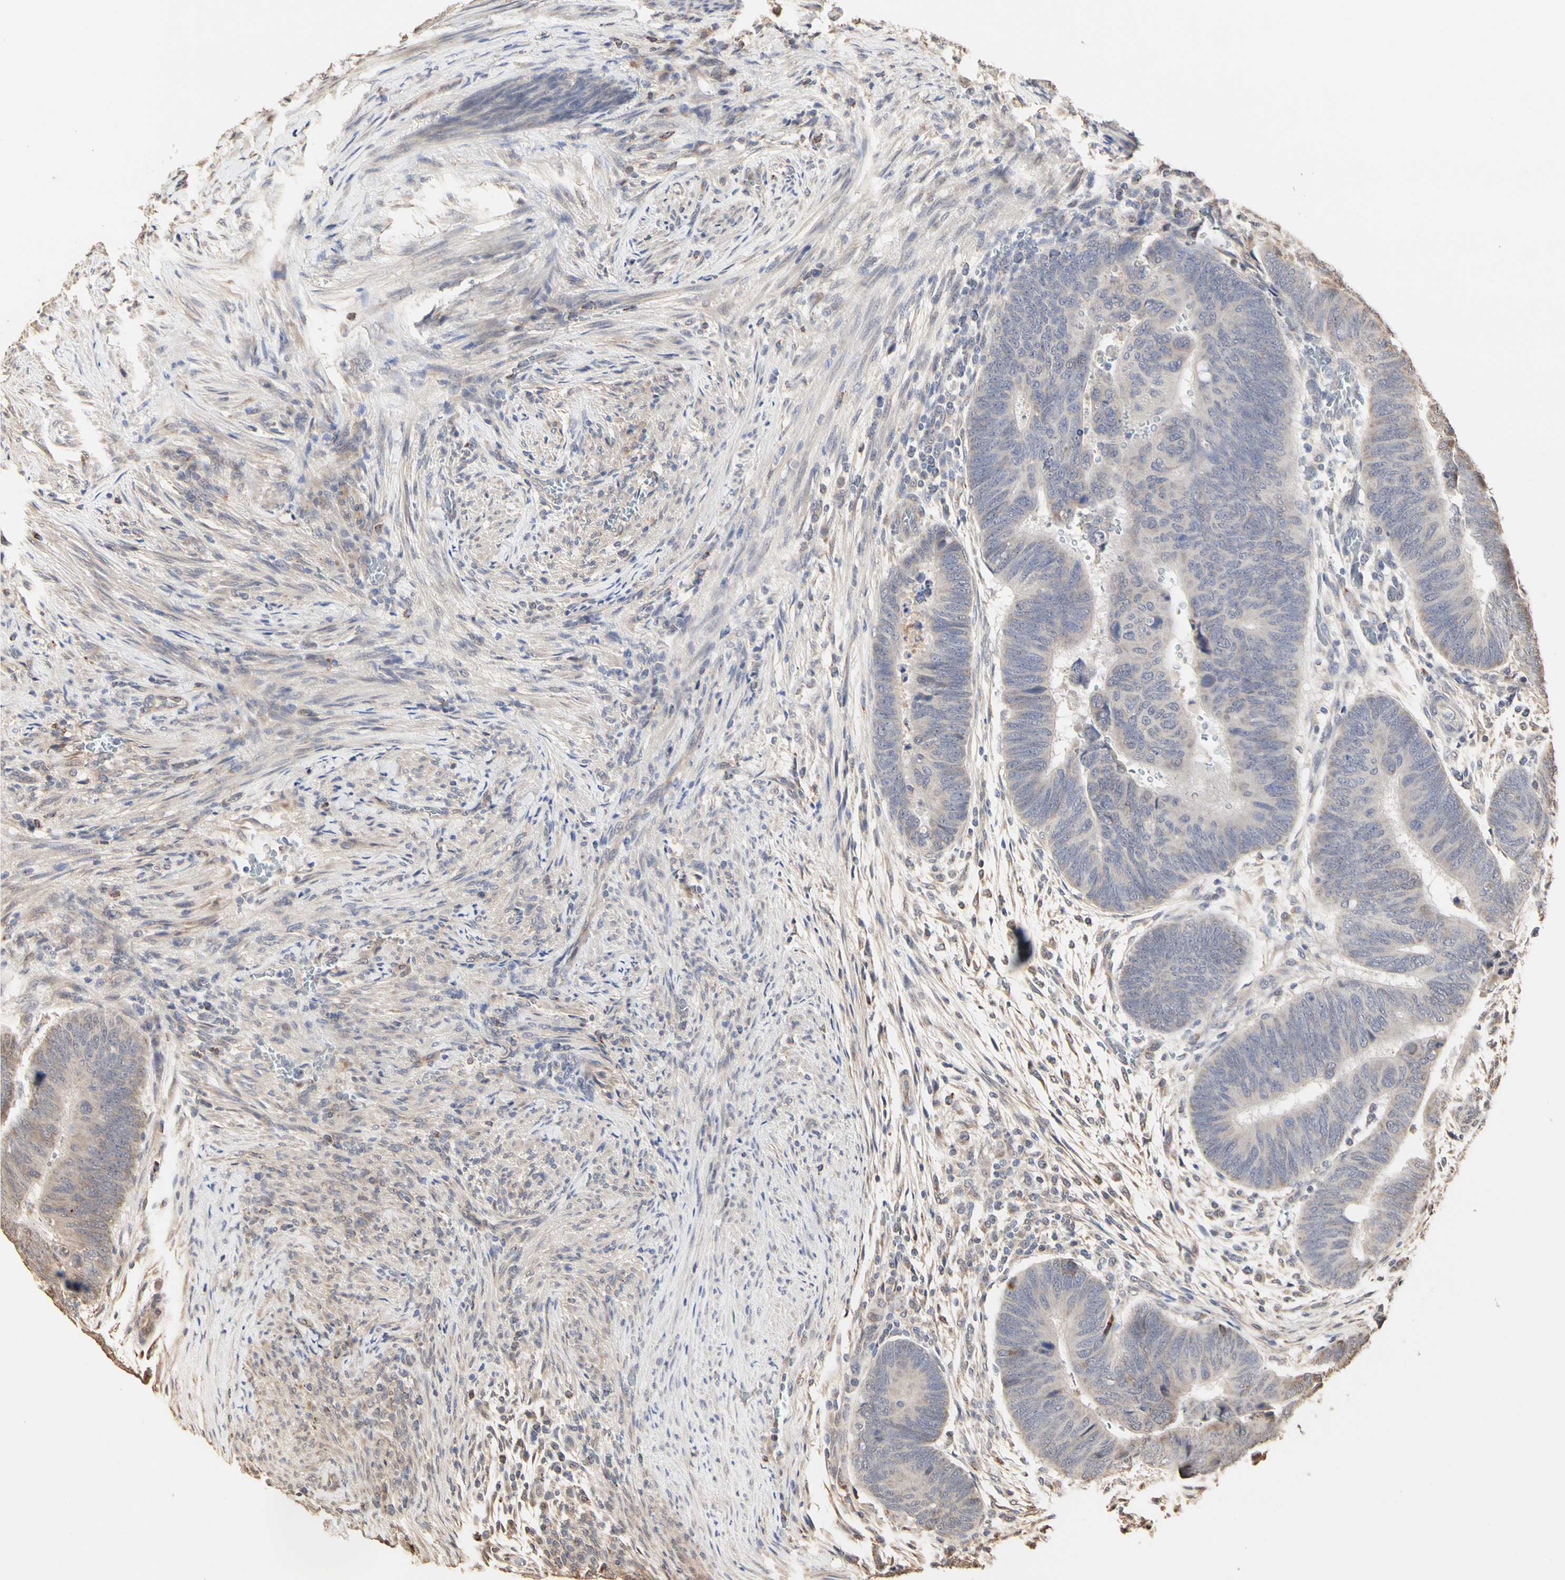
{"staining": {"intensity": "weak", "quantity": ">75%", "location": "cytoplasmic/membranous"}, "tissue": "colorectal cancer", "cell_type": "Tumor cells", "image_type": "cancer", "snomed": [{"axis": "morphology", "description": "Normal tissue, NOS"}, {"axis": "morphology", "description": "Adenocarcinoma, NOS"}, {"axis": "topography", "description": "Rectum"}, {"axis": "topography", "description": "Peripheral nerve tissue"}], "caption": "Weak cytoplasmic/membranous staining for a protein is identified in approximately >75% of tumor cells of colorectal cancer using immunohistochemistry (IHC).", "gene": "TAOK1", "patient": {"sex": "male", "age": 92}}